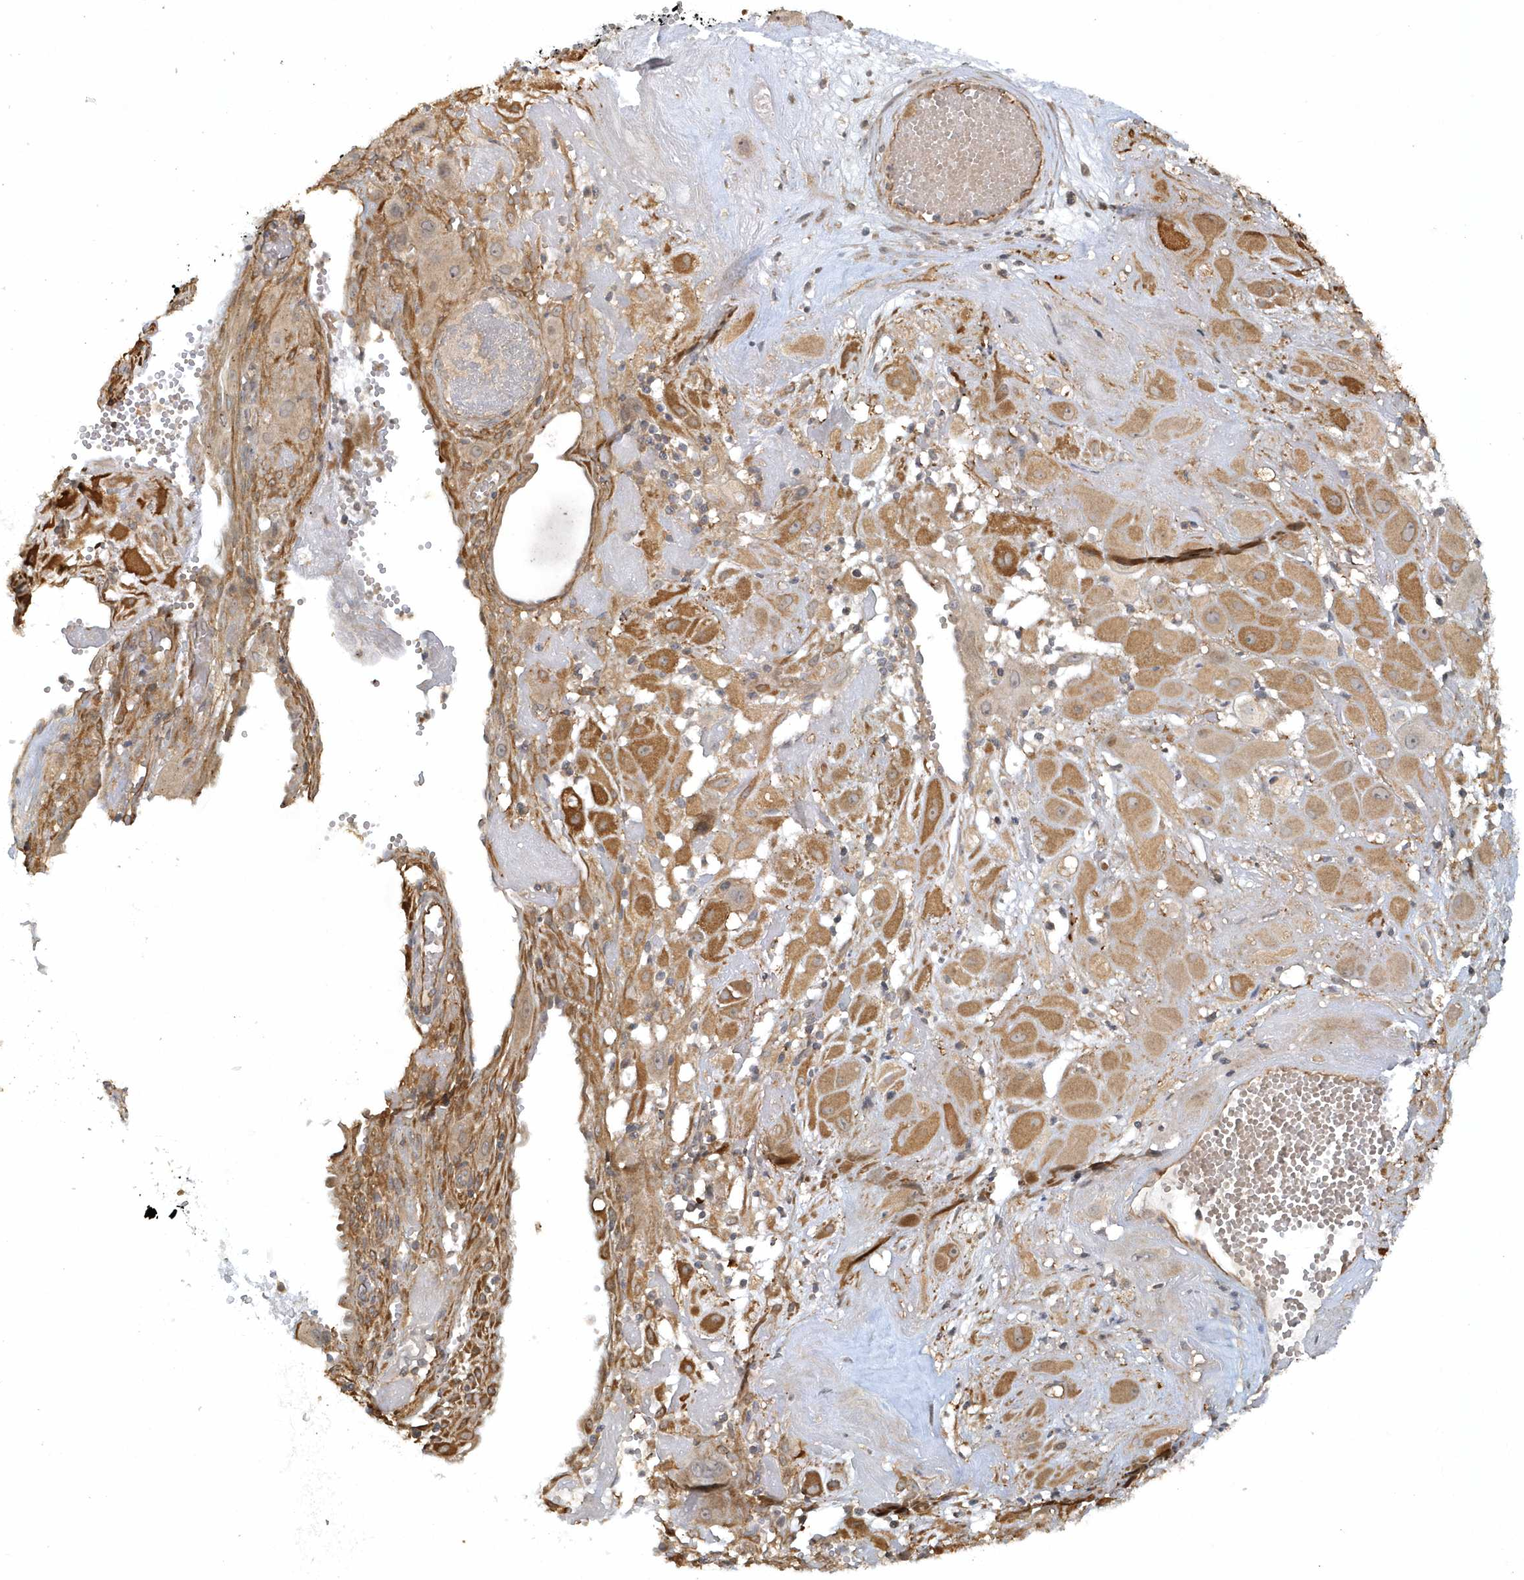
{"staining": {"intensity": "moderate", "quantity": ">75%", "location": "cytoplasmic/membranous"}, "tissue": "cervical cancer", "cell_type": "Tumor cells", "image_type": "cancer", "snomed": [{"axis": "morphology", "description": "Squamous cell carcinoma, NOS"}, {"axis": "topography", "description": "Cervix"}], "caption": "Approximately >75% of tumor cells in human squamous cell carcinoma (cervical) demonstrate moderate cytoplasmic/membranous protein staining as visualized by brown immunohistochemical staining.", "gene": "THG1L", "patient": {"sex": "female", "age": 34}}